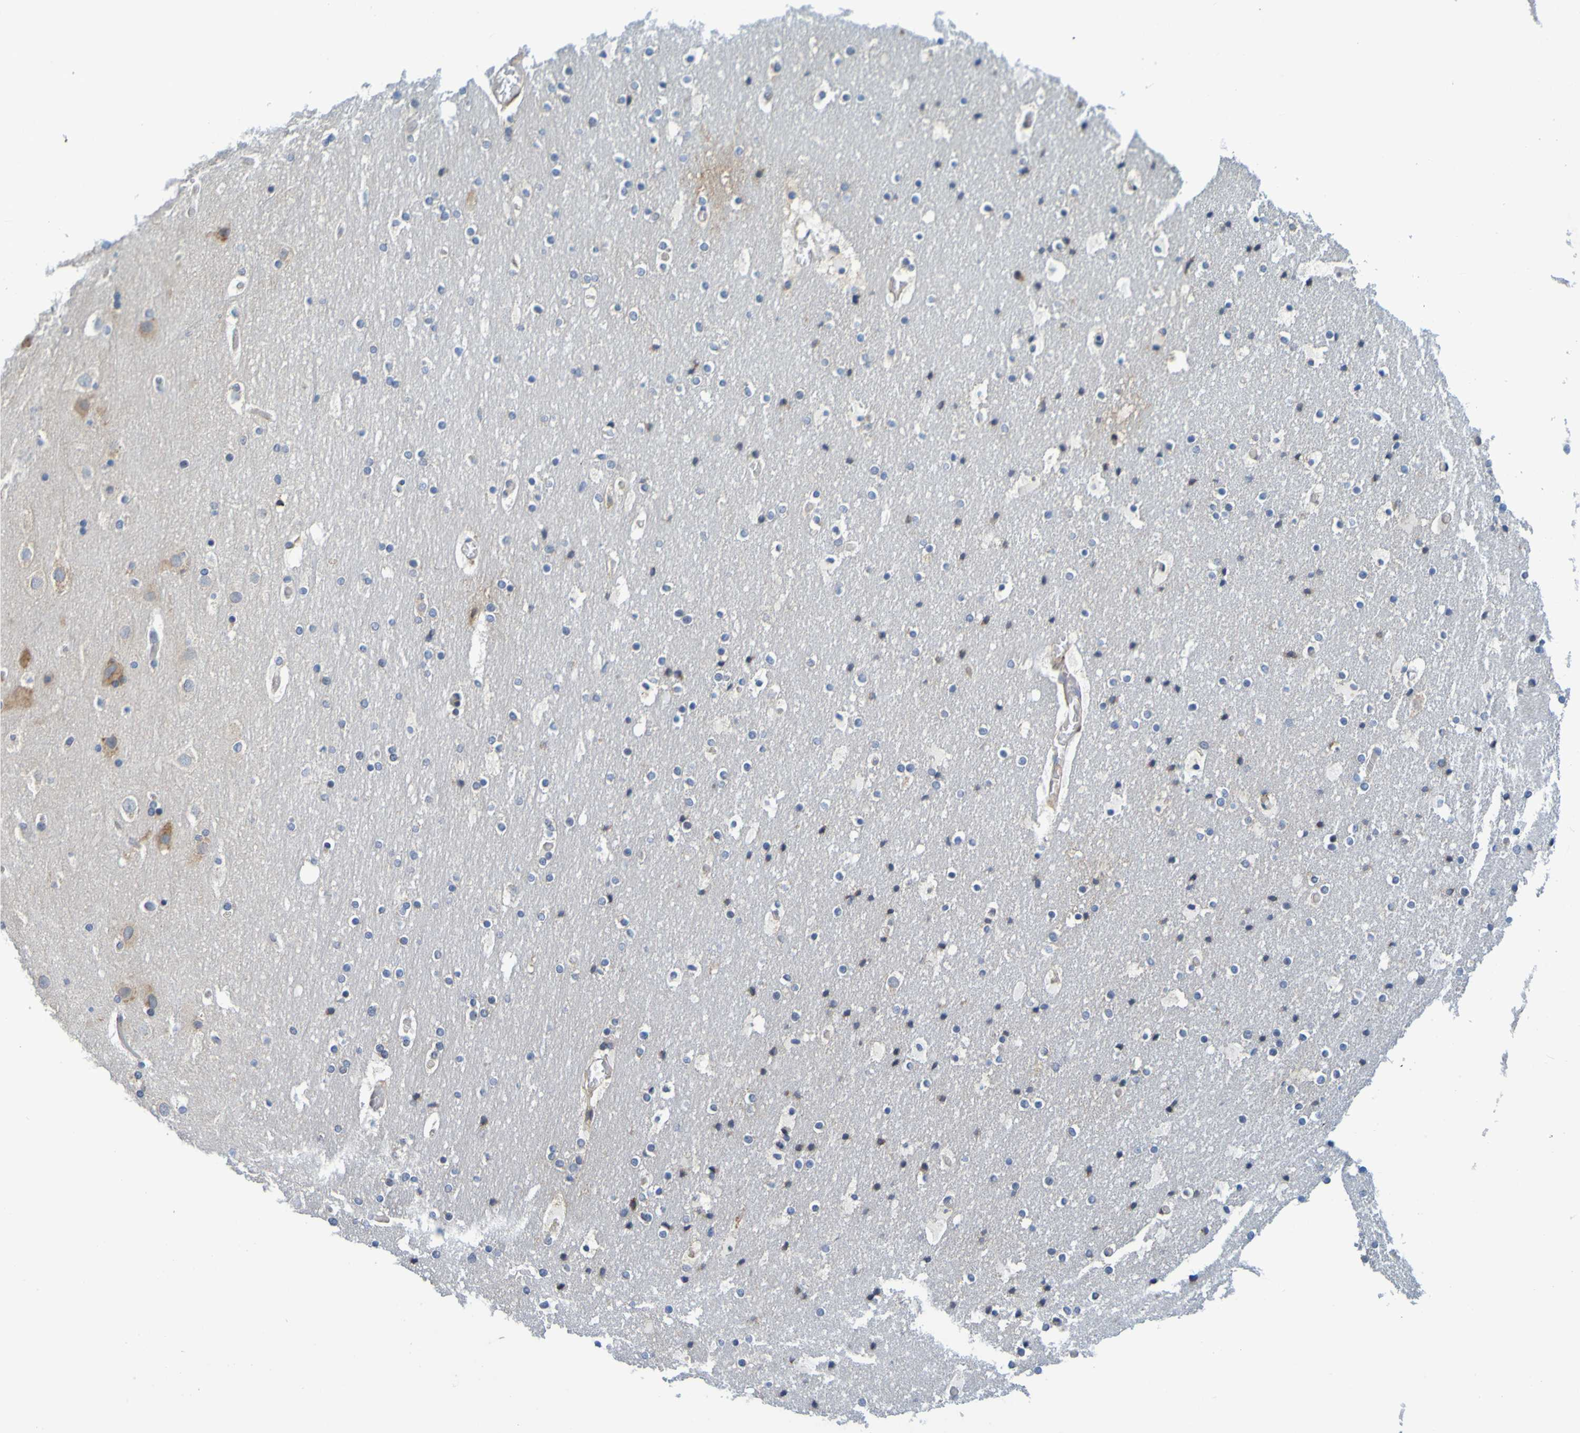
{"staining": {"intensity": "weak", "quantity": "25%-75%", "location": "cytoplasmic/membranous"}, "tissue": "cerebral cortex", "cell_type": "Endothelial cells", "image_type": "normal", "snomed": [{"axis": "morphology", "description": "Normal tissue, NOS"}, {"axis": "topography", "description": "Cerebral cortex"}], "caption": "Protein staining of normal cerebral cortex exhibits weak cytoplasmic/membranous staining in about 25%-75% of endothelial cells.", "gene": "SIL1", "patient": {"sex": "male", "age": 57}}